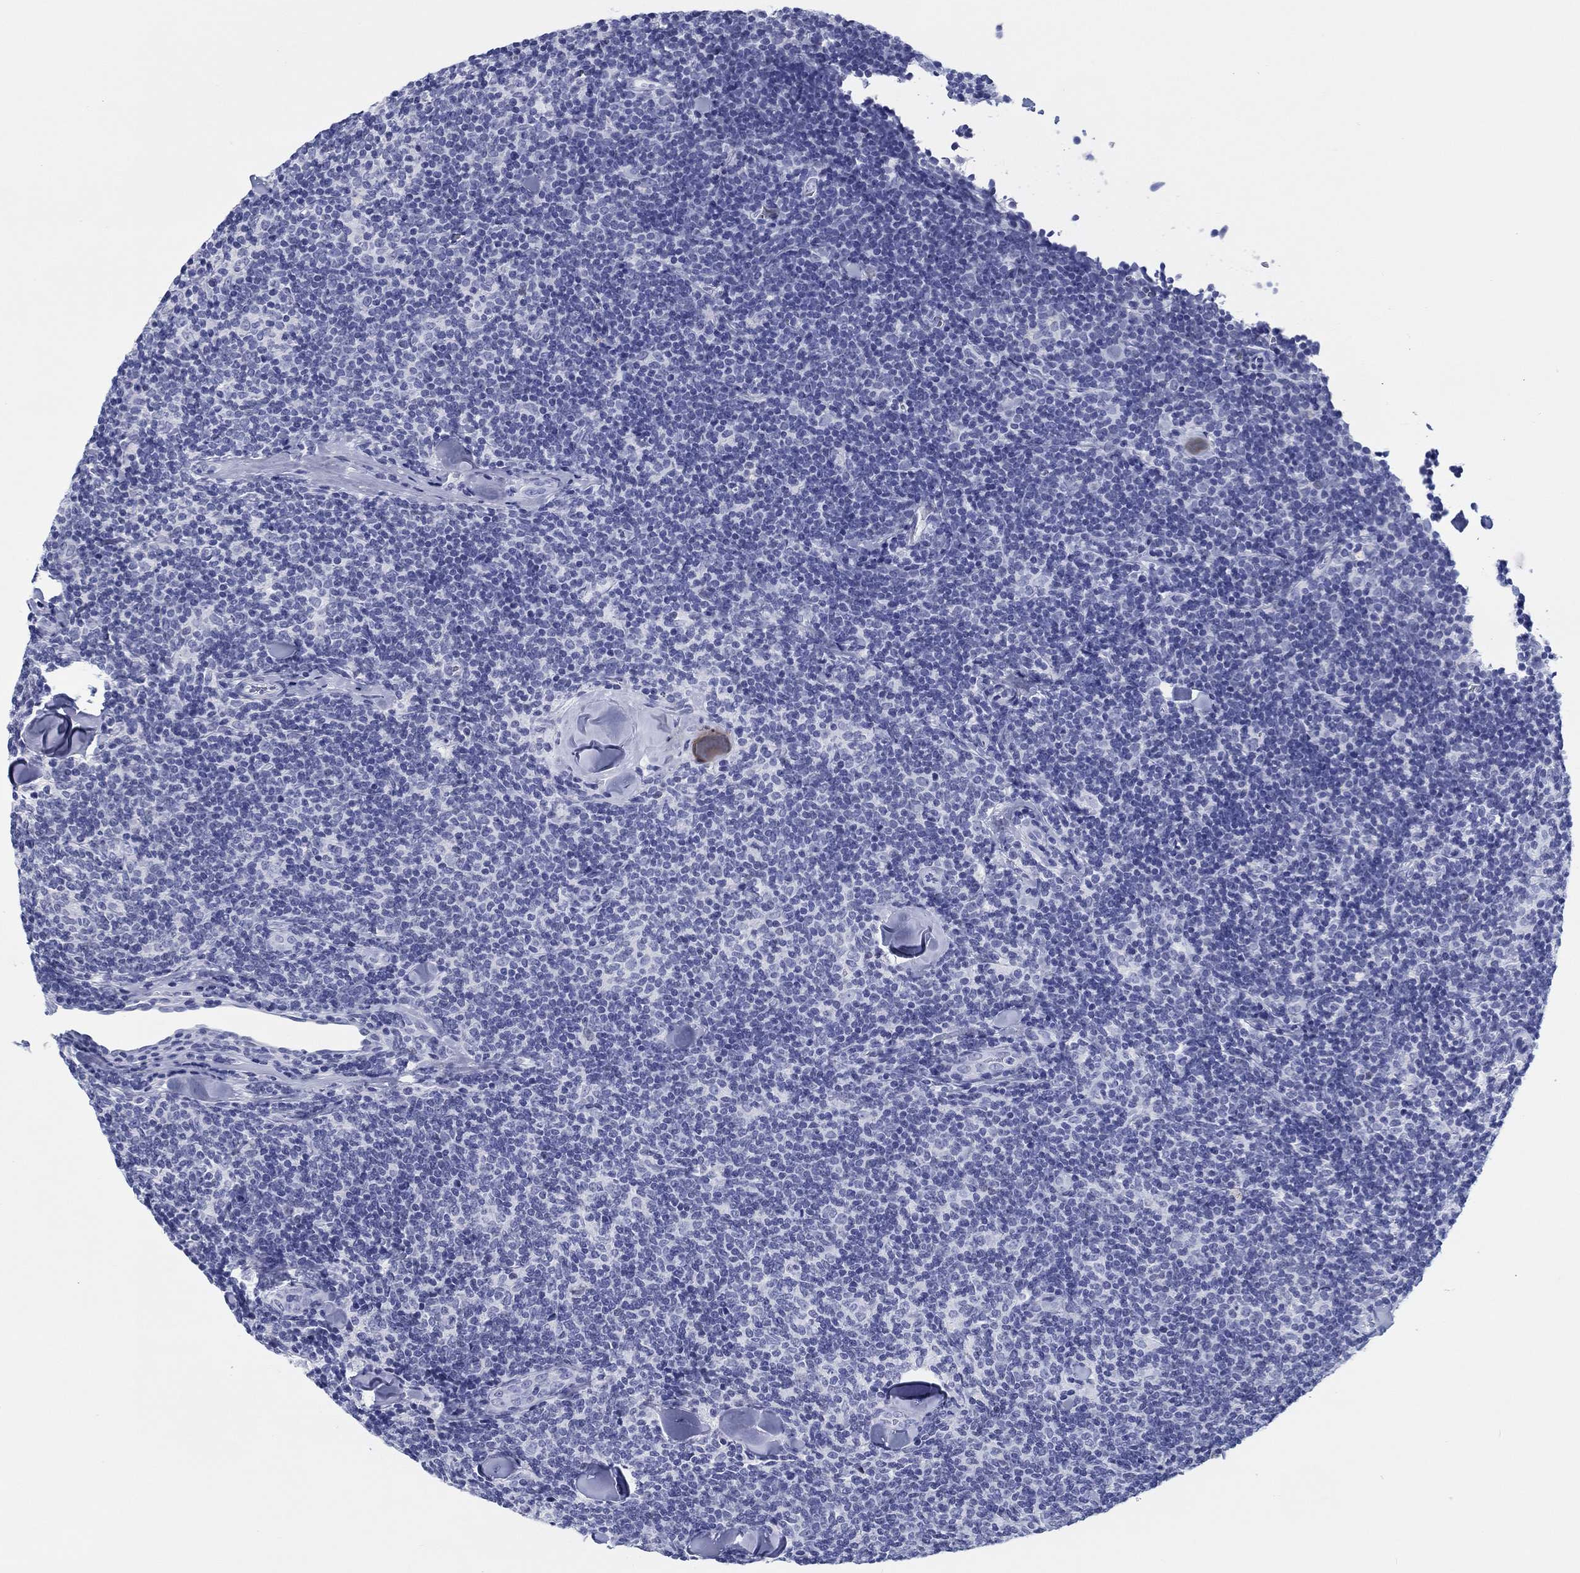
{"staining": {"intensity": "negative", "quantity": "none", "location": "none"}, "tissue": "lymphoma", "cell_type": "Tumor cells", "image_type": "cancer", "snomed": [{"axis": "morphology", "description": "Malignant lymphoma, non-Hodgkin's type, Low grade"}, {"axis": "topography", "description": "Lymph node"}], "caption": "There is no significant expression in tumor cells of lymphoma.", "gene": "H1-1", "patient": {"sex": "female", "age": 56}}